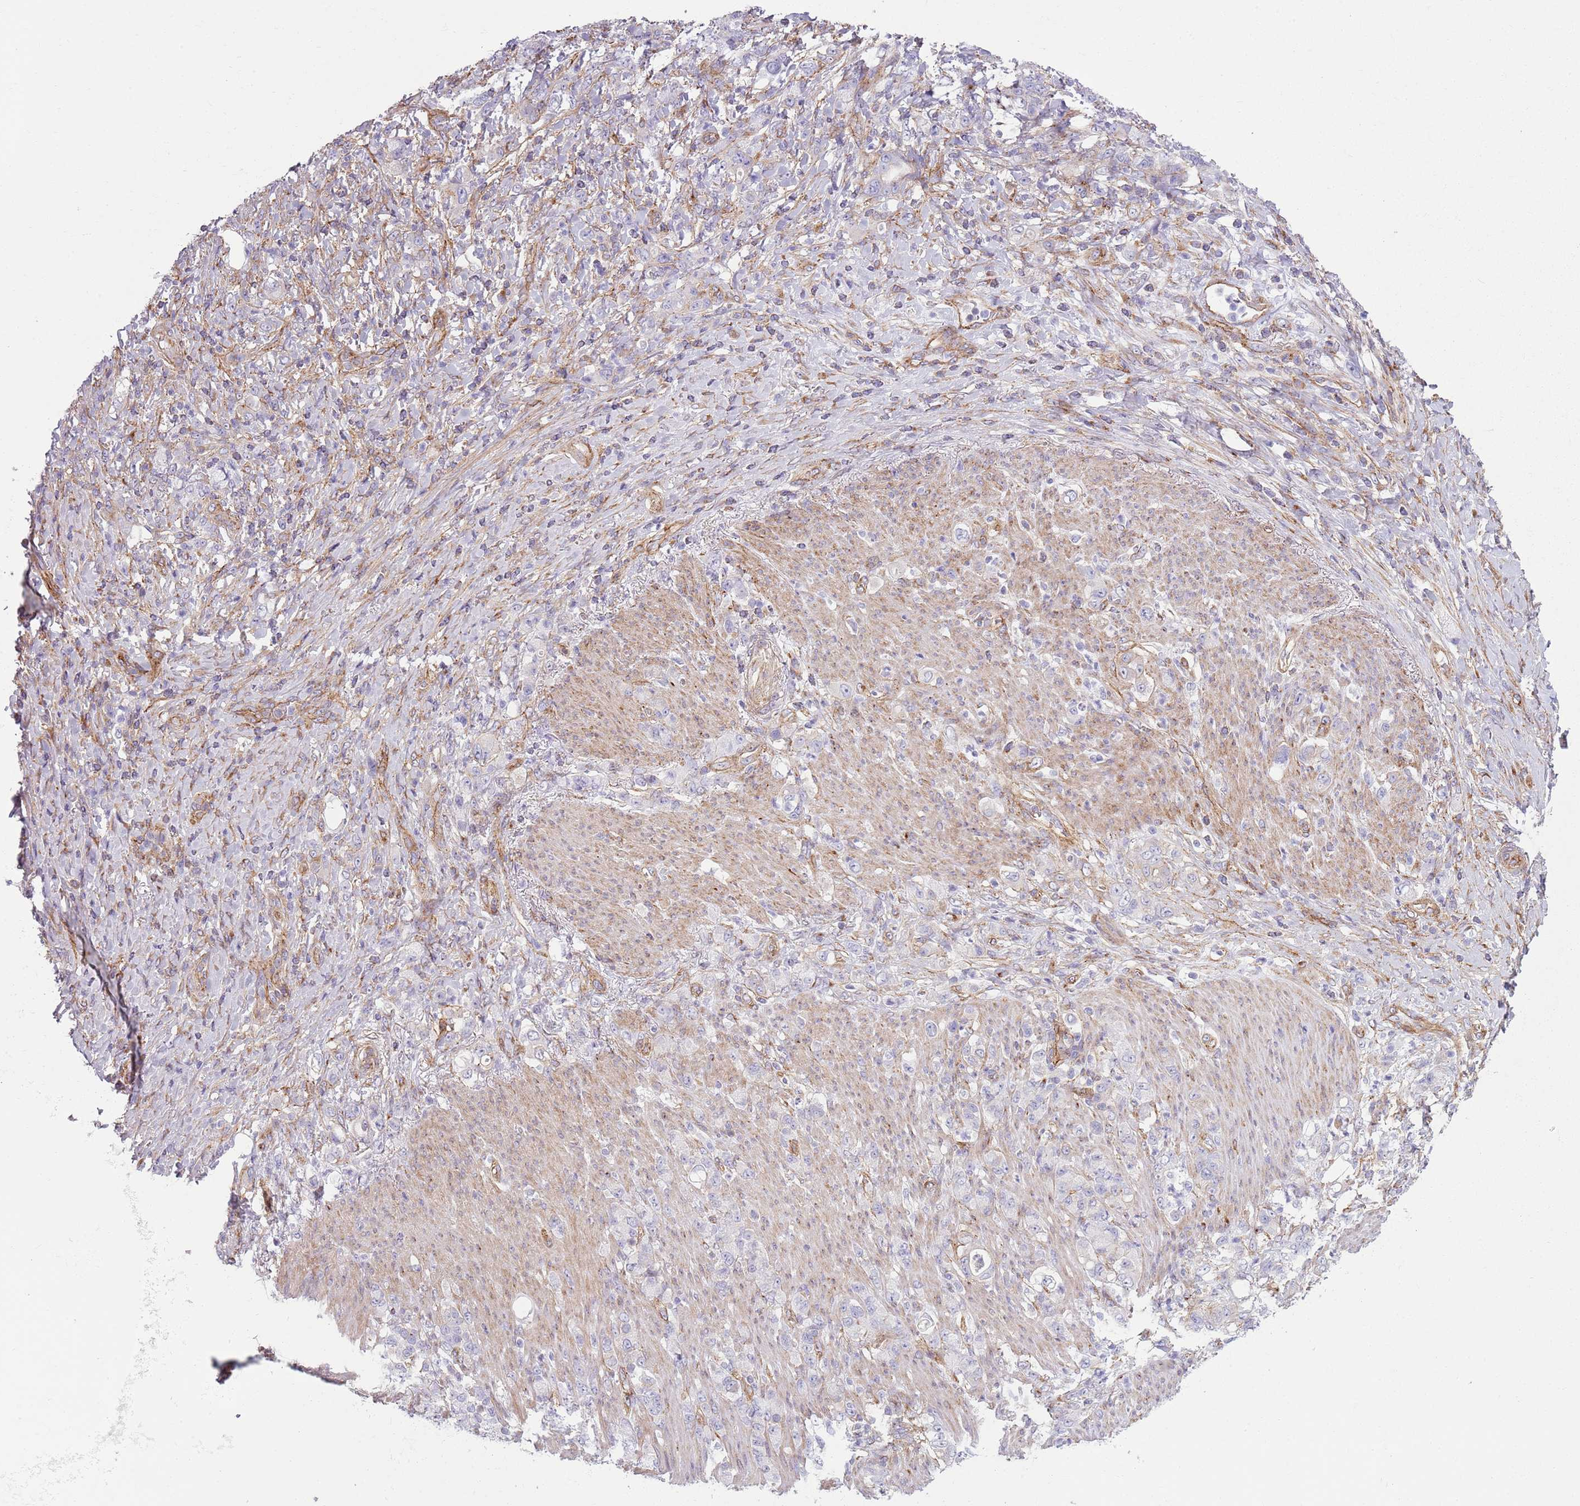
{"staining": {"intensity": "negative", "quantity": "none", "location": "none"}, "tissue": "stomach cancer", "cell_type": "Tumor cells", "image_type": "cancer", "snomed": [{"axis": "morphology", "description": "Normal tissue, NOS"}, {"axis": "morphology", "description": "Adenocarcinoma, NOS"}, {"axis": "topography", "description": "Stomach"}], "caption": "This is an immunohistochemistry photomicrograph of stomach cancer (adenocarcinoma). There is no expression in tumor cells.", "gene": "SNX1", "patient": {"sex": "female", "age": 79}}